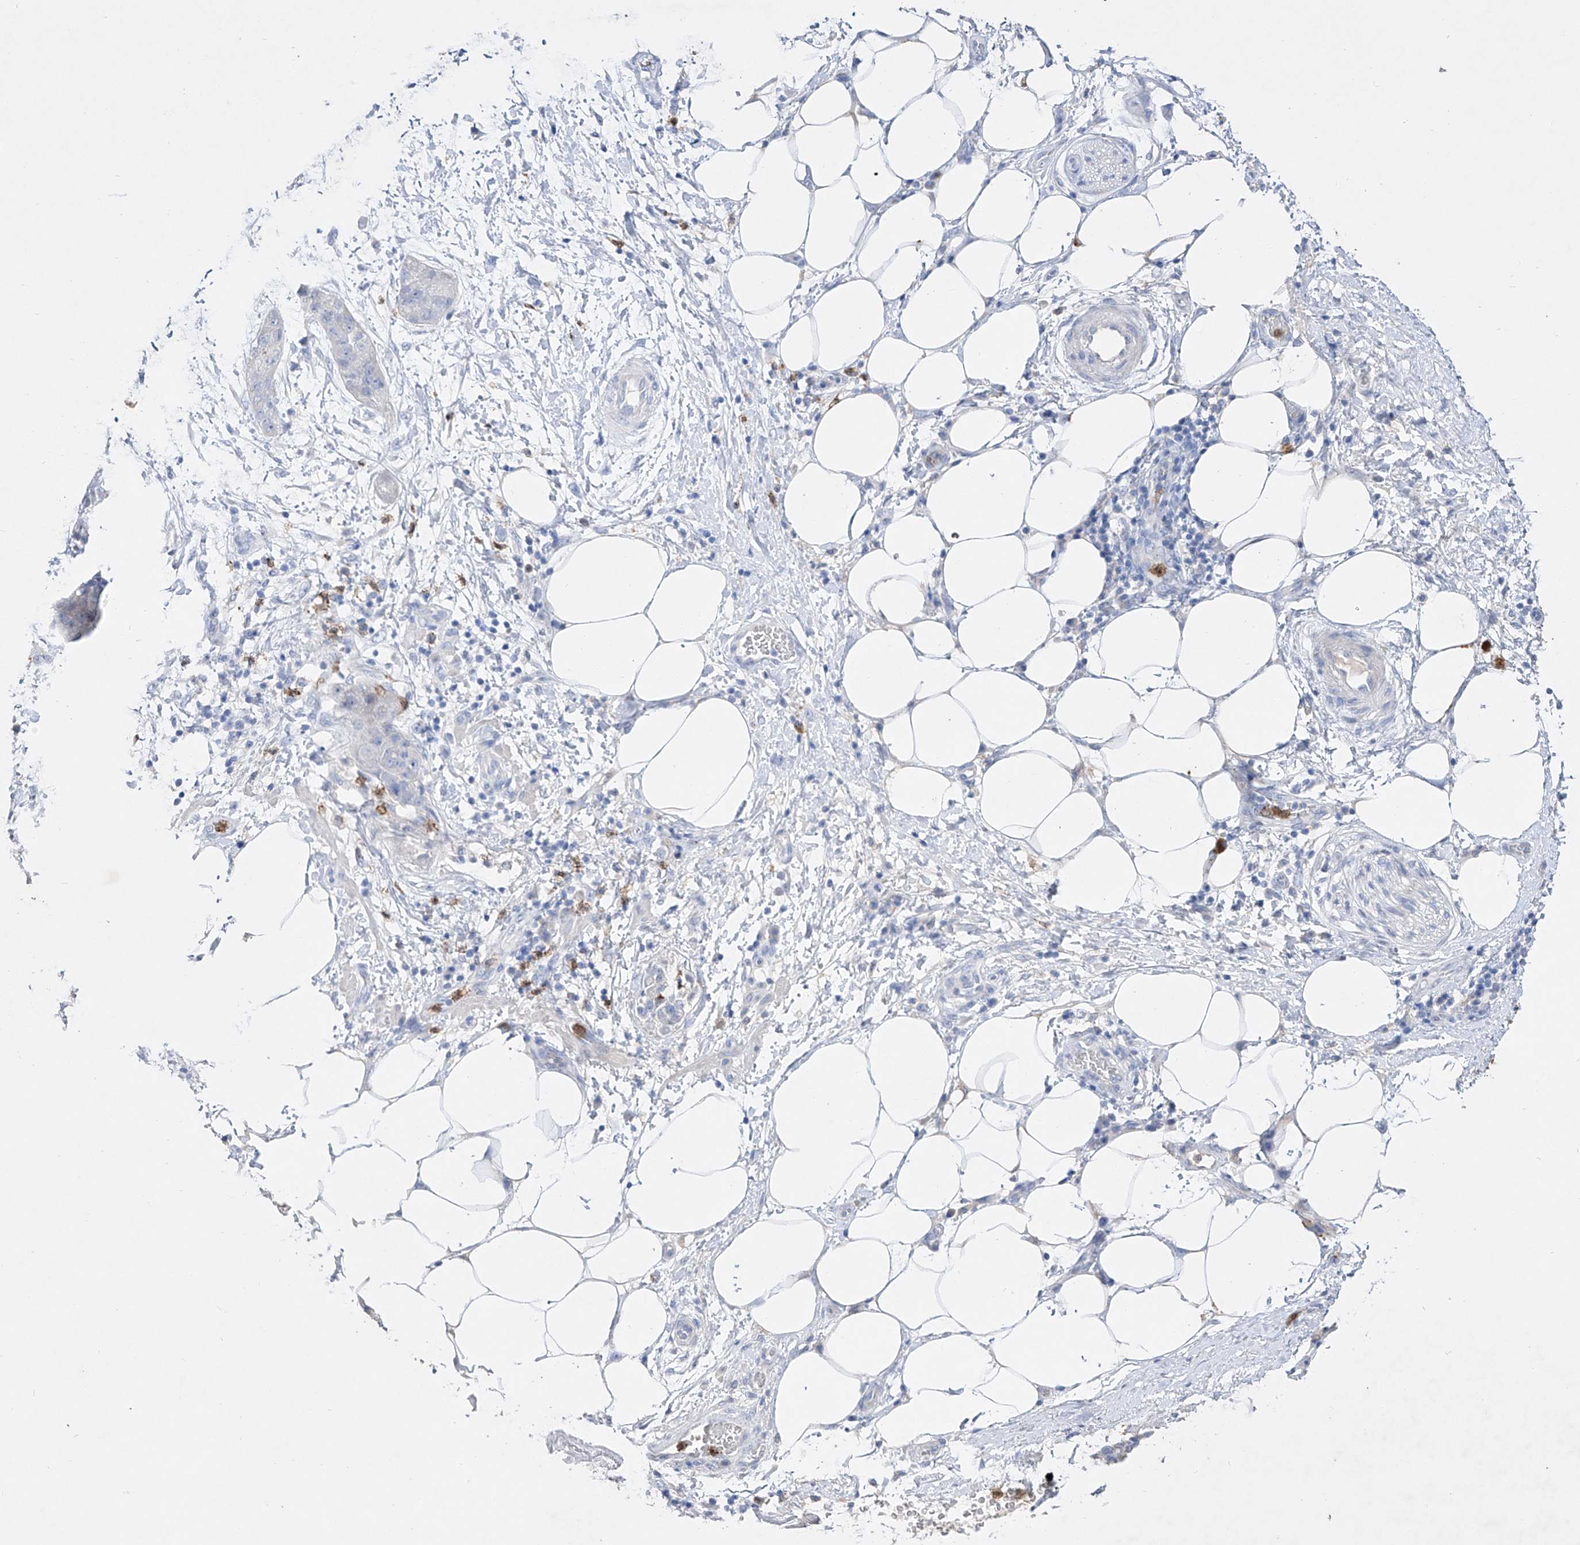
{"staining": {"intensity": "negative", "quantity": "none", "location": "none"}, "tissue": "pancreatic cancer", "cell_type": "Tumor cells", "image_type": "cancer", "snomed": [{"axis": "morphology", "description": "Adenocarcinoma, NOS"}, {"axis": "topography", "description": "Pancreas"}], "caption": "Micrograph shows no significant protein expression in tumor cells of pancreatic cancer.", "gene": "TM7SF2", "patient": {"sex": "female", "age": 78}}